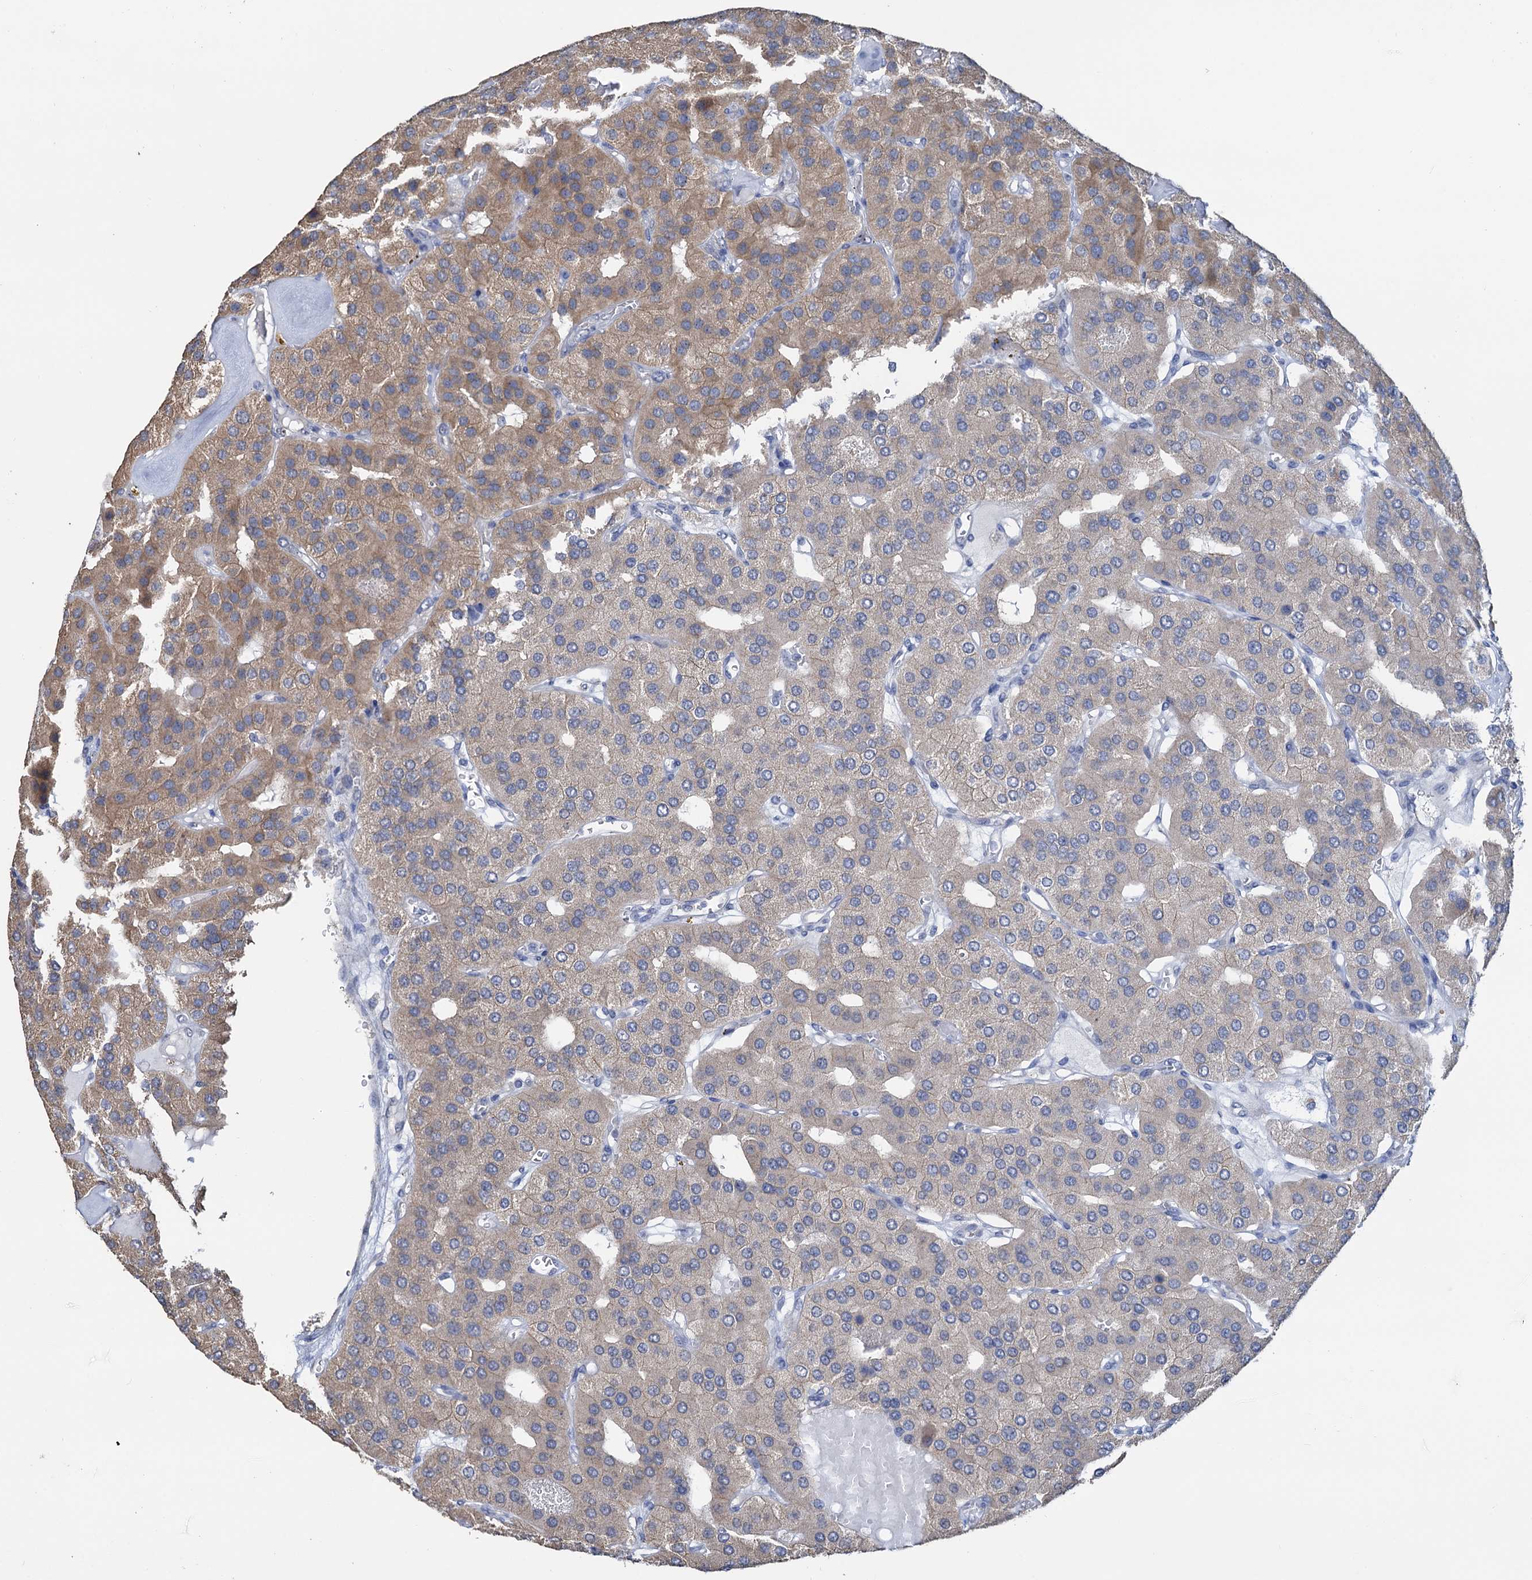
{"staining": {"intensity": "weak", "quantity": "25%-75%", "location": "cytoplasmic/membranous"}, "tissue": "parathyroid gland", "cell_type": "Glandular cells", "image_type": "normal", "snomed": [{"axis": "morphology", "description": "Normal tissue, NOS"}, {"axis": "morphology", "description": "Adenoma, NOS"}, {"axis": "topography", "description": "Parathyroid gland"}], "caption": "Parathyroid gland stained with IHC displays weak cytoplasmic/membranous positivity in about 25%-75% of glandular cells.", "gene": "C2CD3", "patient": {"sex": "female", "age": 86}}